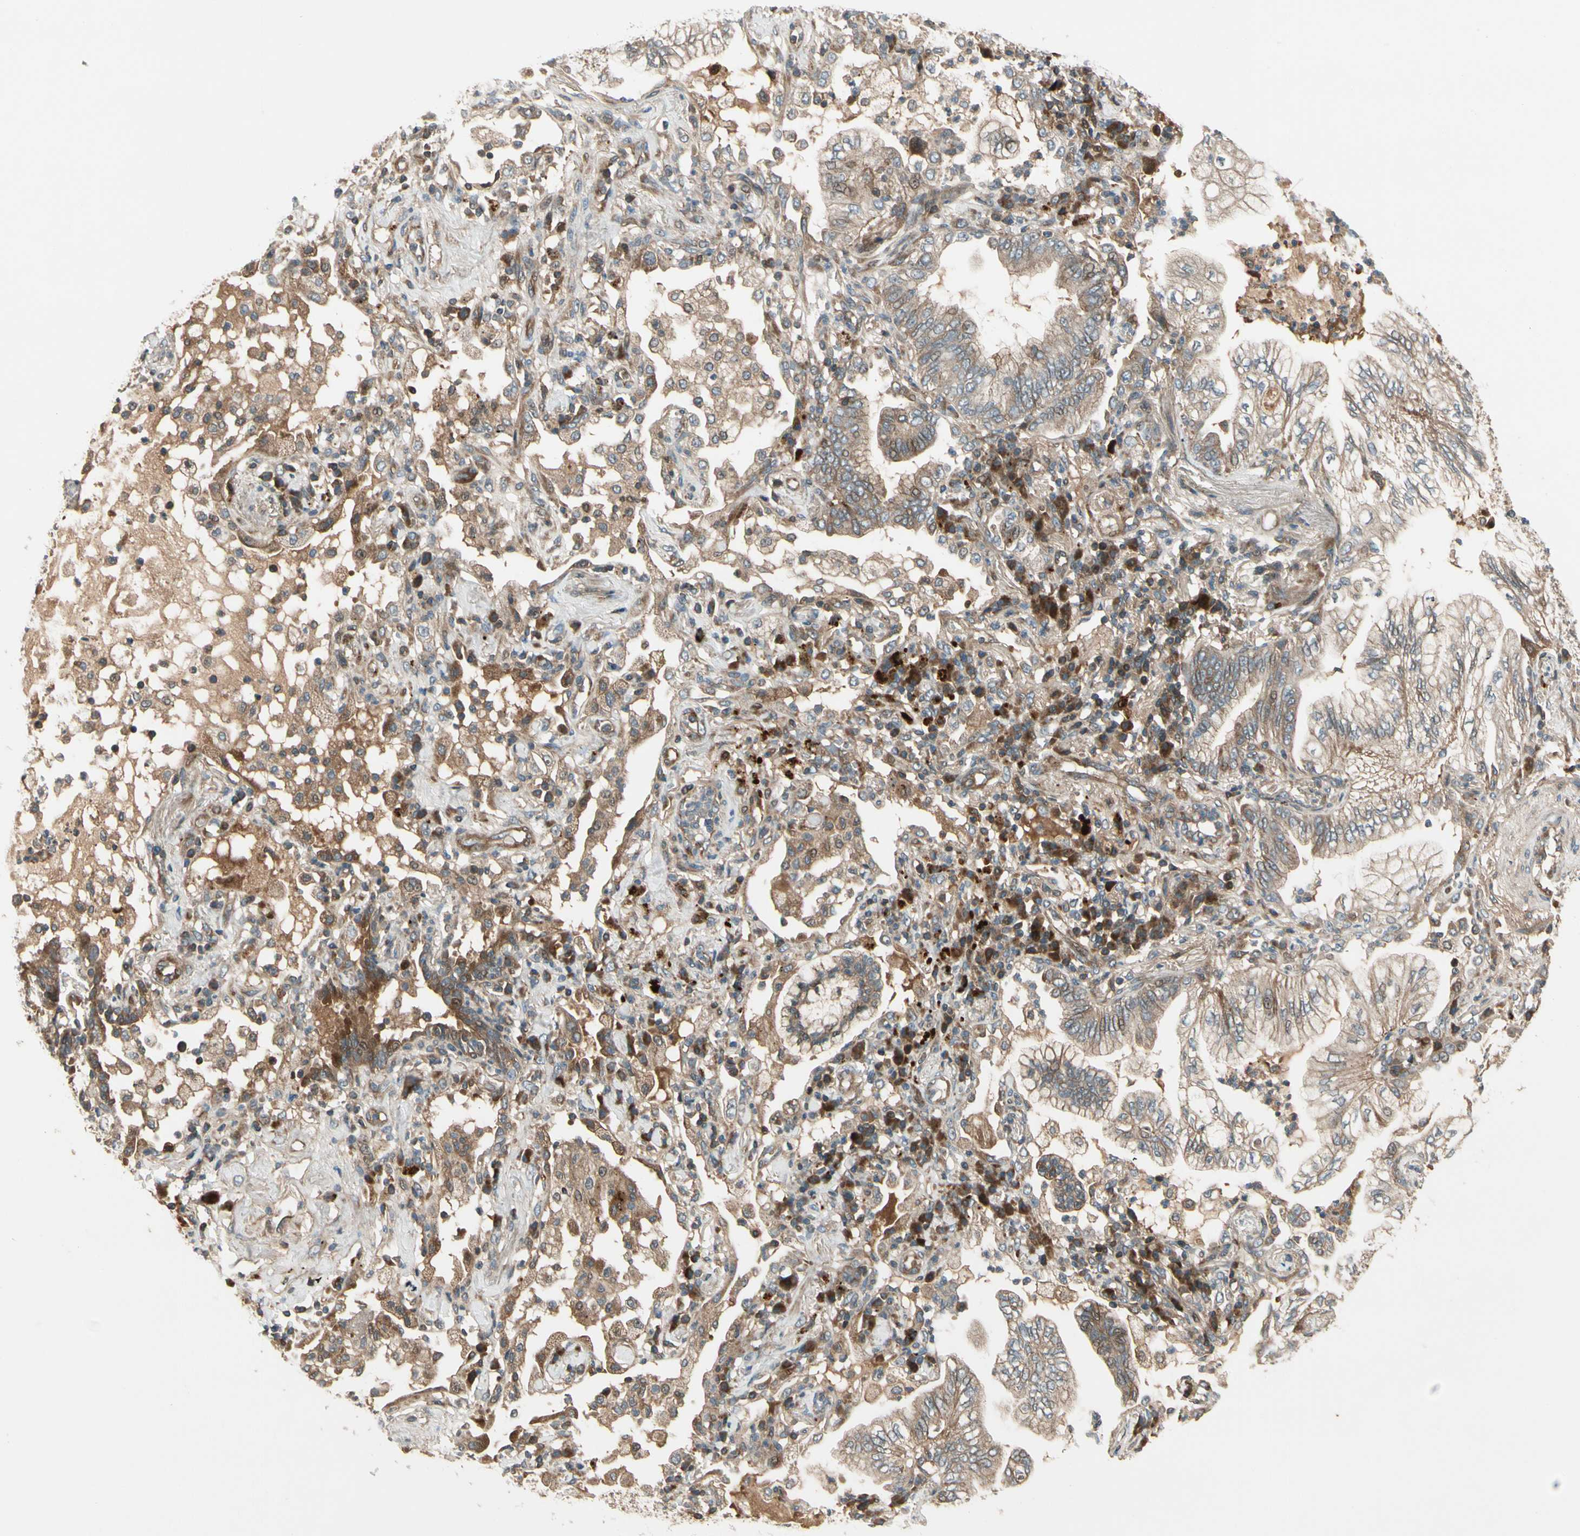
{"staining": {"intensity": "moderate", "quantity": ">75%", "location": "cytoplasmic/membranous"}, "tissue": "lung cancer", "cell_type": "Tumor cells", "image_type": "cancer", "snomed": [{"axis": "morphology", "description": "Normal tissue, NOS"}, {"axis": "morphology", "description": "Adenocarcinoma, NOS"}, {"axis": "topography", "description": "Bronchus"}, {"axis": "topography", "description": "Lung"}], "caption": "IHC photomicrograph of lung cancer (adenocarcinoma) stained for a protein (brown), which reveals medium levels of moderate cytoplasmic/membranous staining in approximately >75% of tumor cells.", "gene": "ACVR1C", "patient": {"sex": "female", "age": 70}}